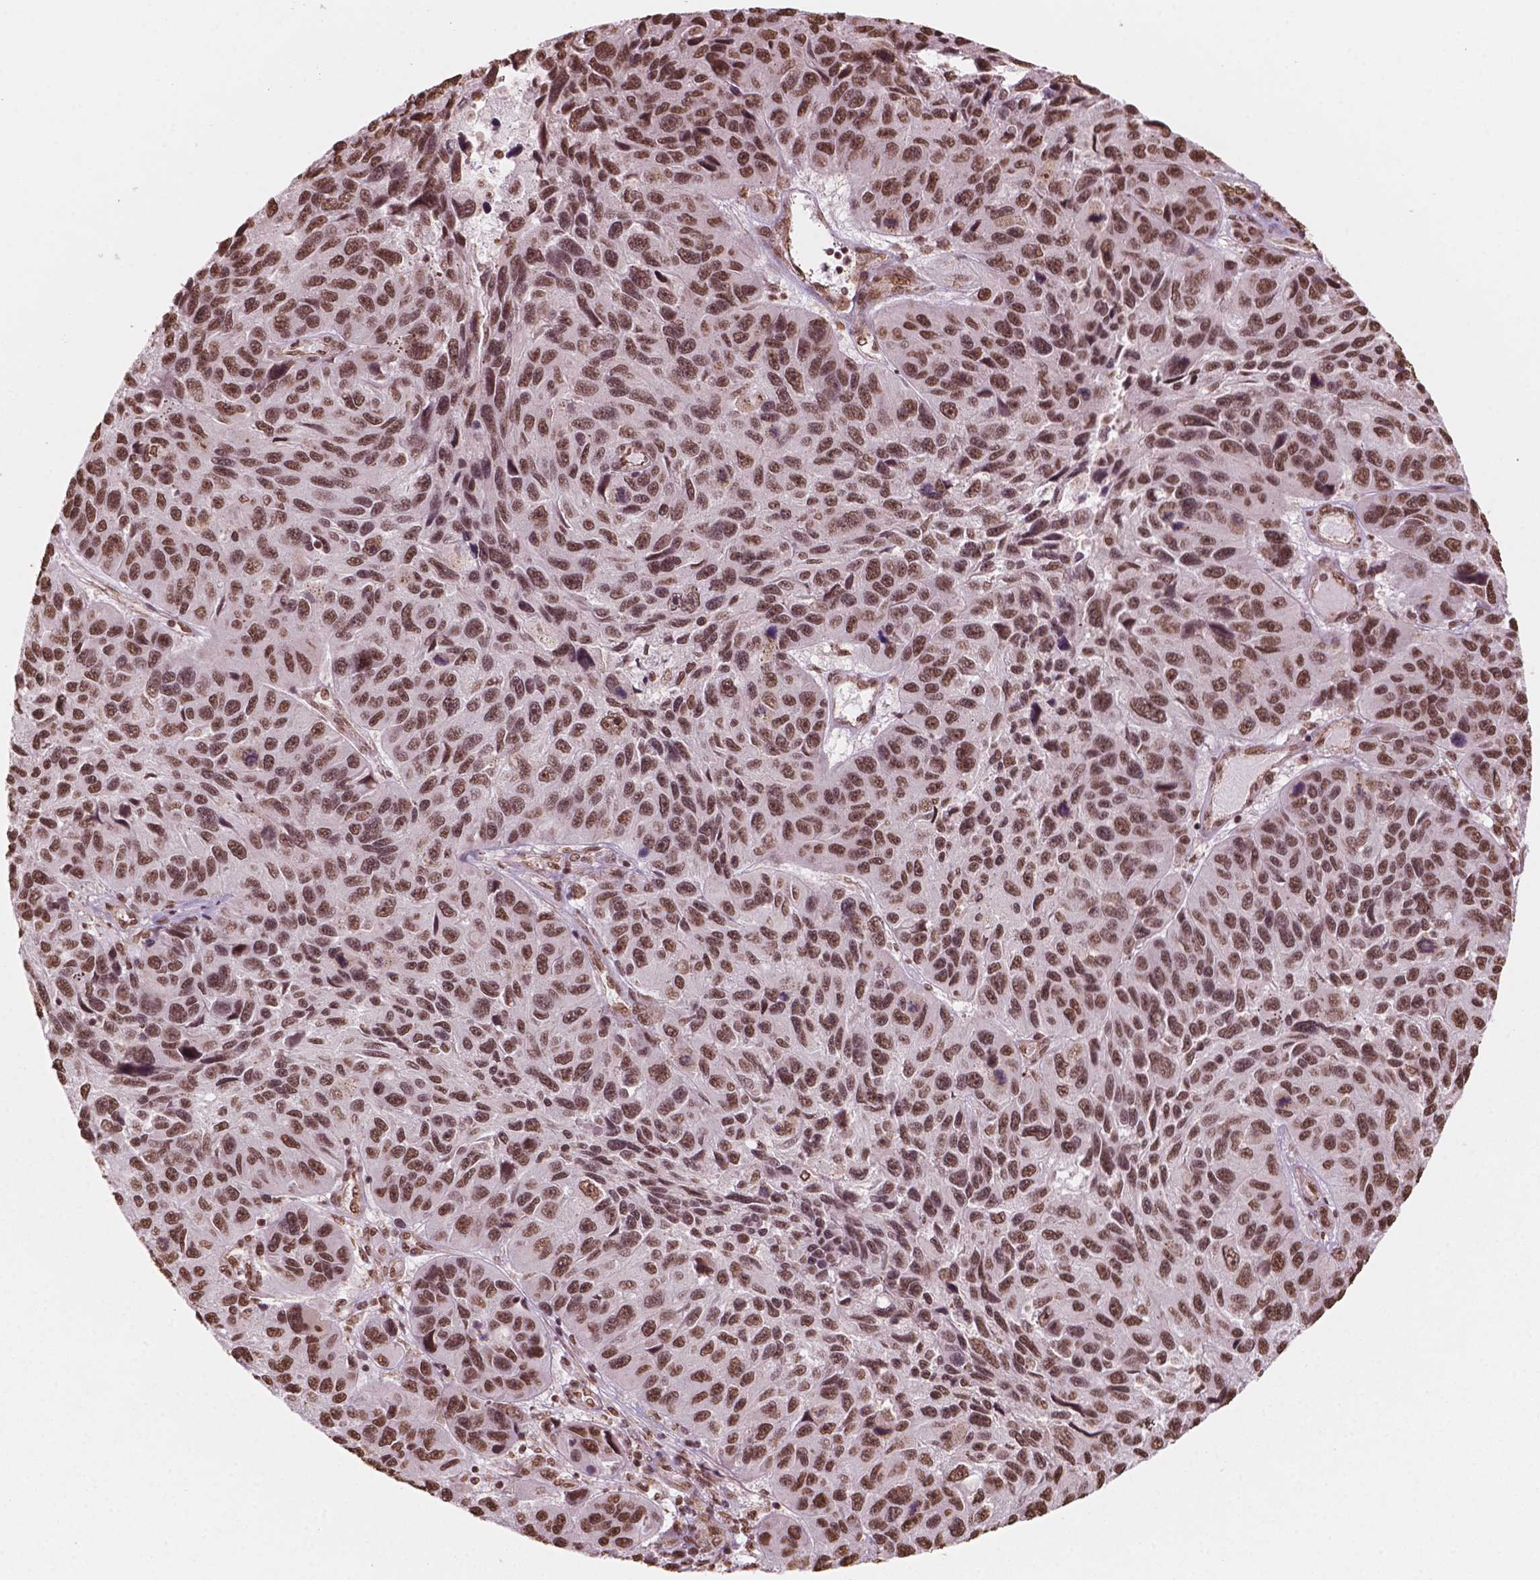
{"staining": {"intensity": "moderate", "quantity": ">75%", "location": "nuclear"}, "tissue": "melanoma", "cell_type": "Tumor cells", "image_type": "cancer", "snomed": [{"axis": "morphology", "description": "Malignant melanoma, NOS"}, {"axis": "topography", "description": "Skin"}], "caption": "High-magnification brightfield microscopy of melanoma stained with DAB (3,3'-diaminobenzidine) (brown) and counterstained with hematoxylin (blue). tumor cells exhibit moderate nuclear positivity is seen in about>75% of cells.", "gene": "GTF3C5", "patient": {"sex": "male", "age": 53}}